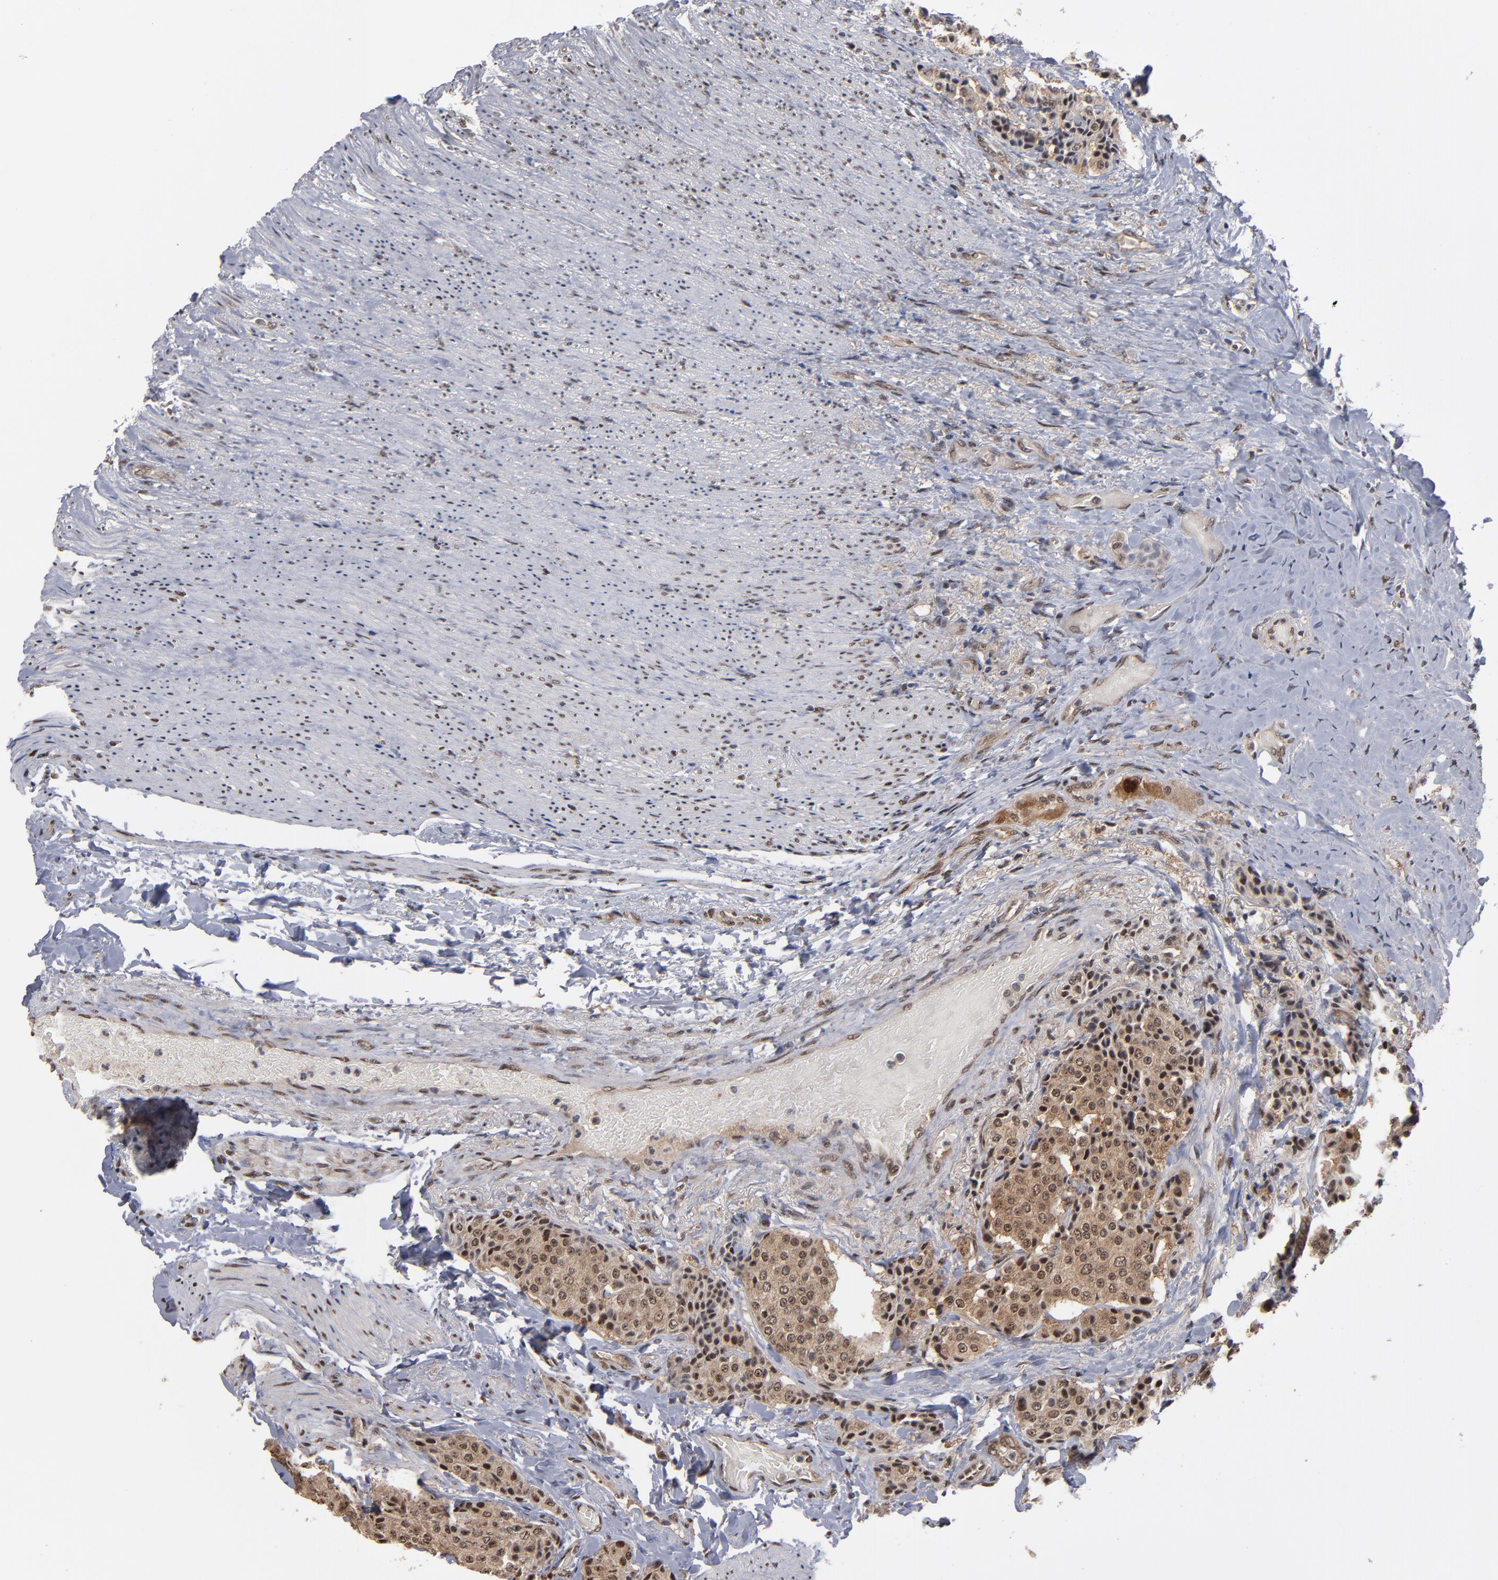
{"staining": {"intensity": "moderate", "quantity": ">75%", "location": "cytoplasmic/membranous,nuclear"}, "tissue": "carcinoid", "cell_type": "Tumor cells", "image_type": "cancer", "snomed": [{"axis": "morphology", "description": "Carcinoid, malignant, NOS"}, {"axis": "topography", "description": "Colon"}], "caption": "A micrograph of human carcinoid (malignant) stained for a protein displays moderate cytoplasmic/membranous and nuclear brown staining in tumor cells.", "gene": "HUWE1", "patient": {"sex": "female", "age": 61}}